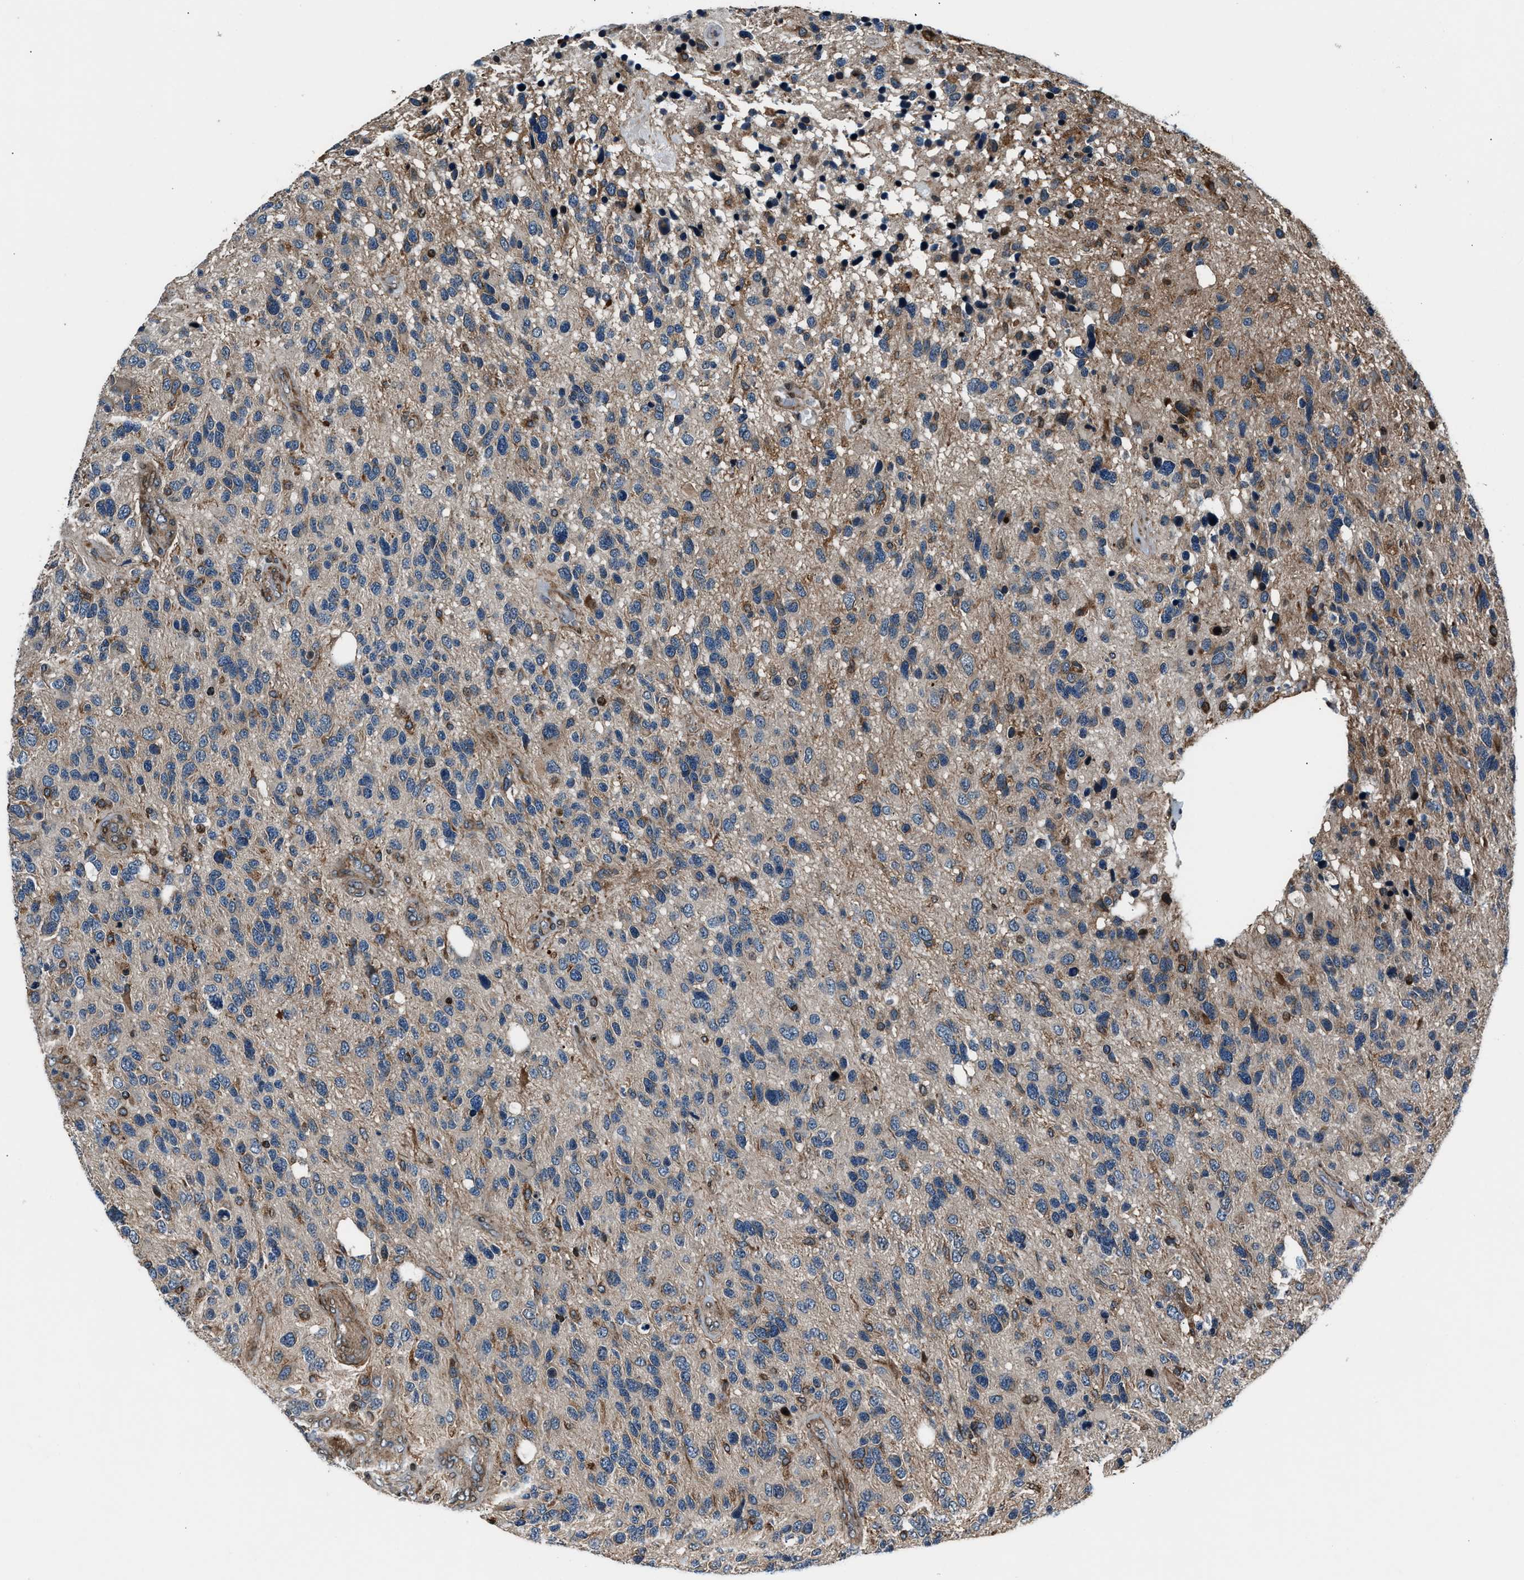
{"staining": {"intensity": "weak", "quantity": "<25%", "location": "cytoplasmic/membranous"}, "tissue": "glioma", "cell_type": "Tumor cells", "image_type": "cancer", "snomed": [{"axis": "morphology", "description": "Glioma, malignant, High grade"}, {"axis": "topography", "description": "Brain"}], "caption": "Glioma stained for a protein using IHC demonstrates no expression tumor cells.", "gene": "DYNC2I1", "patient": {"sex": "female", "age": 58}}